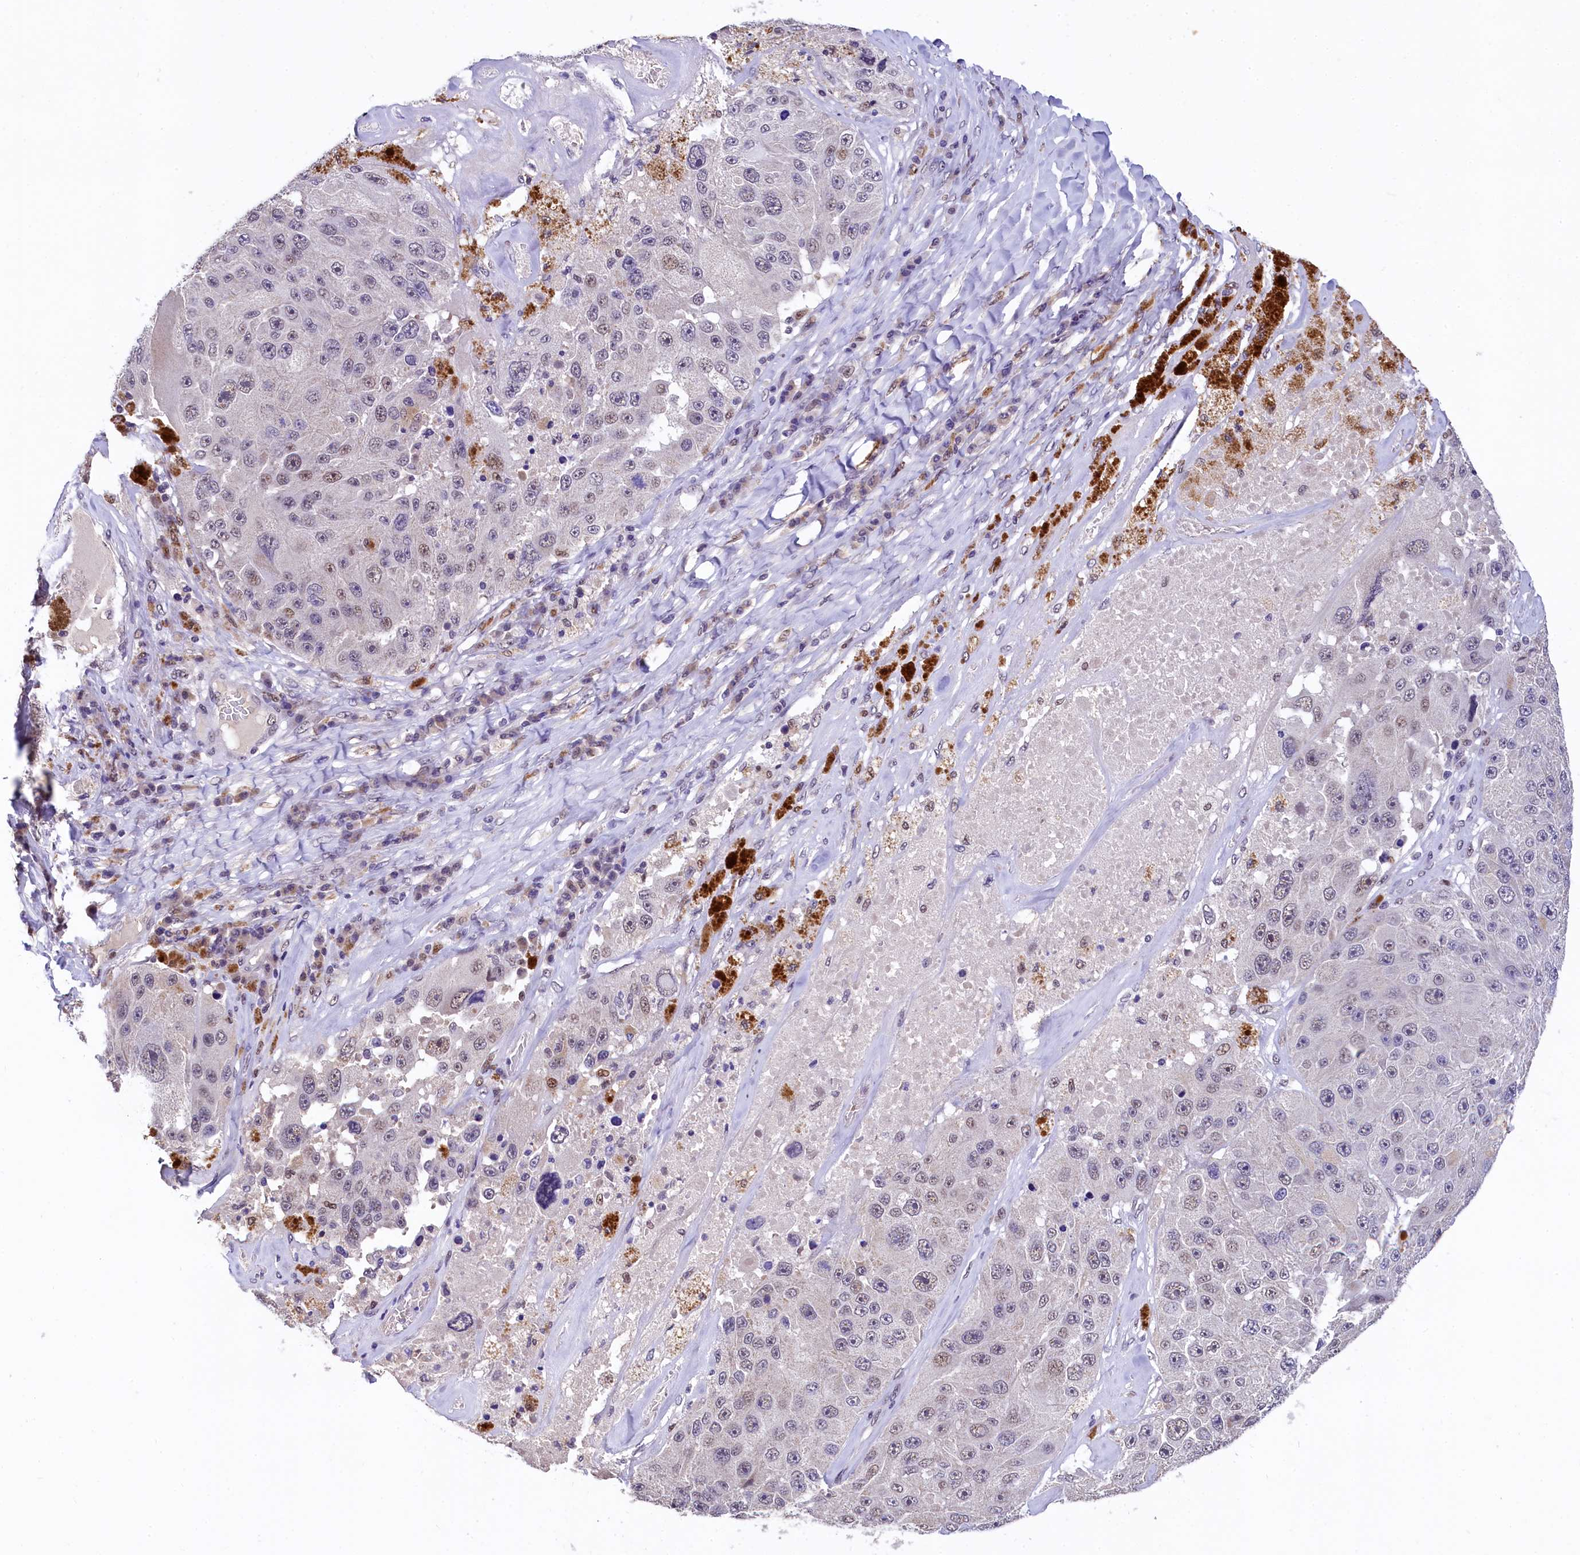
{"staining": {"intensity": "negative", "quantity": "none", "location": "none"}, "tissue": "melanoma", "cell_type": "Tumor cells", "image_type": "cancer", "snomed": [{"axis": "morphology", "description": "Malignant melanoma, Metastatic site"}, {"axis": "topography", "description": "Lymph node"}], "caption": "This is an immunohistochemistry (IHC) image of melanoma. There is no expression in tumor cells.", "gene": "HECTD4", "patient": {"sex": "male", "age": 62}}